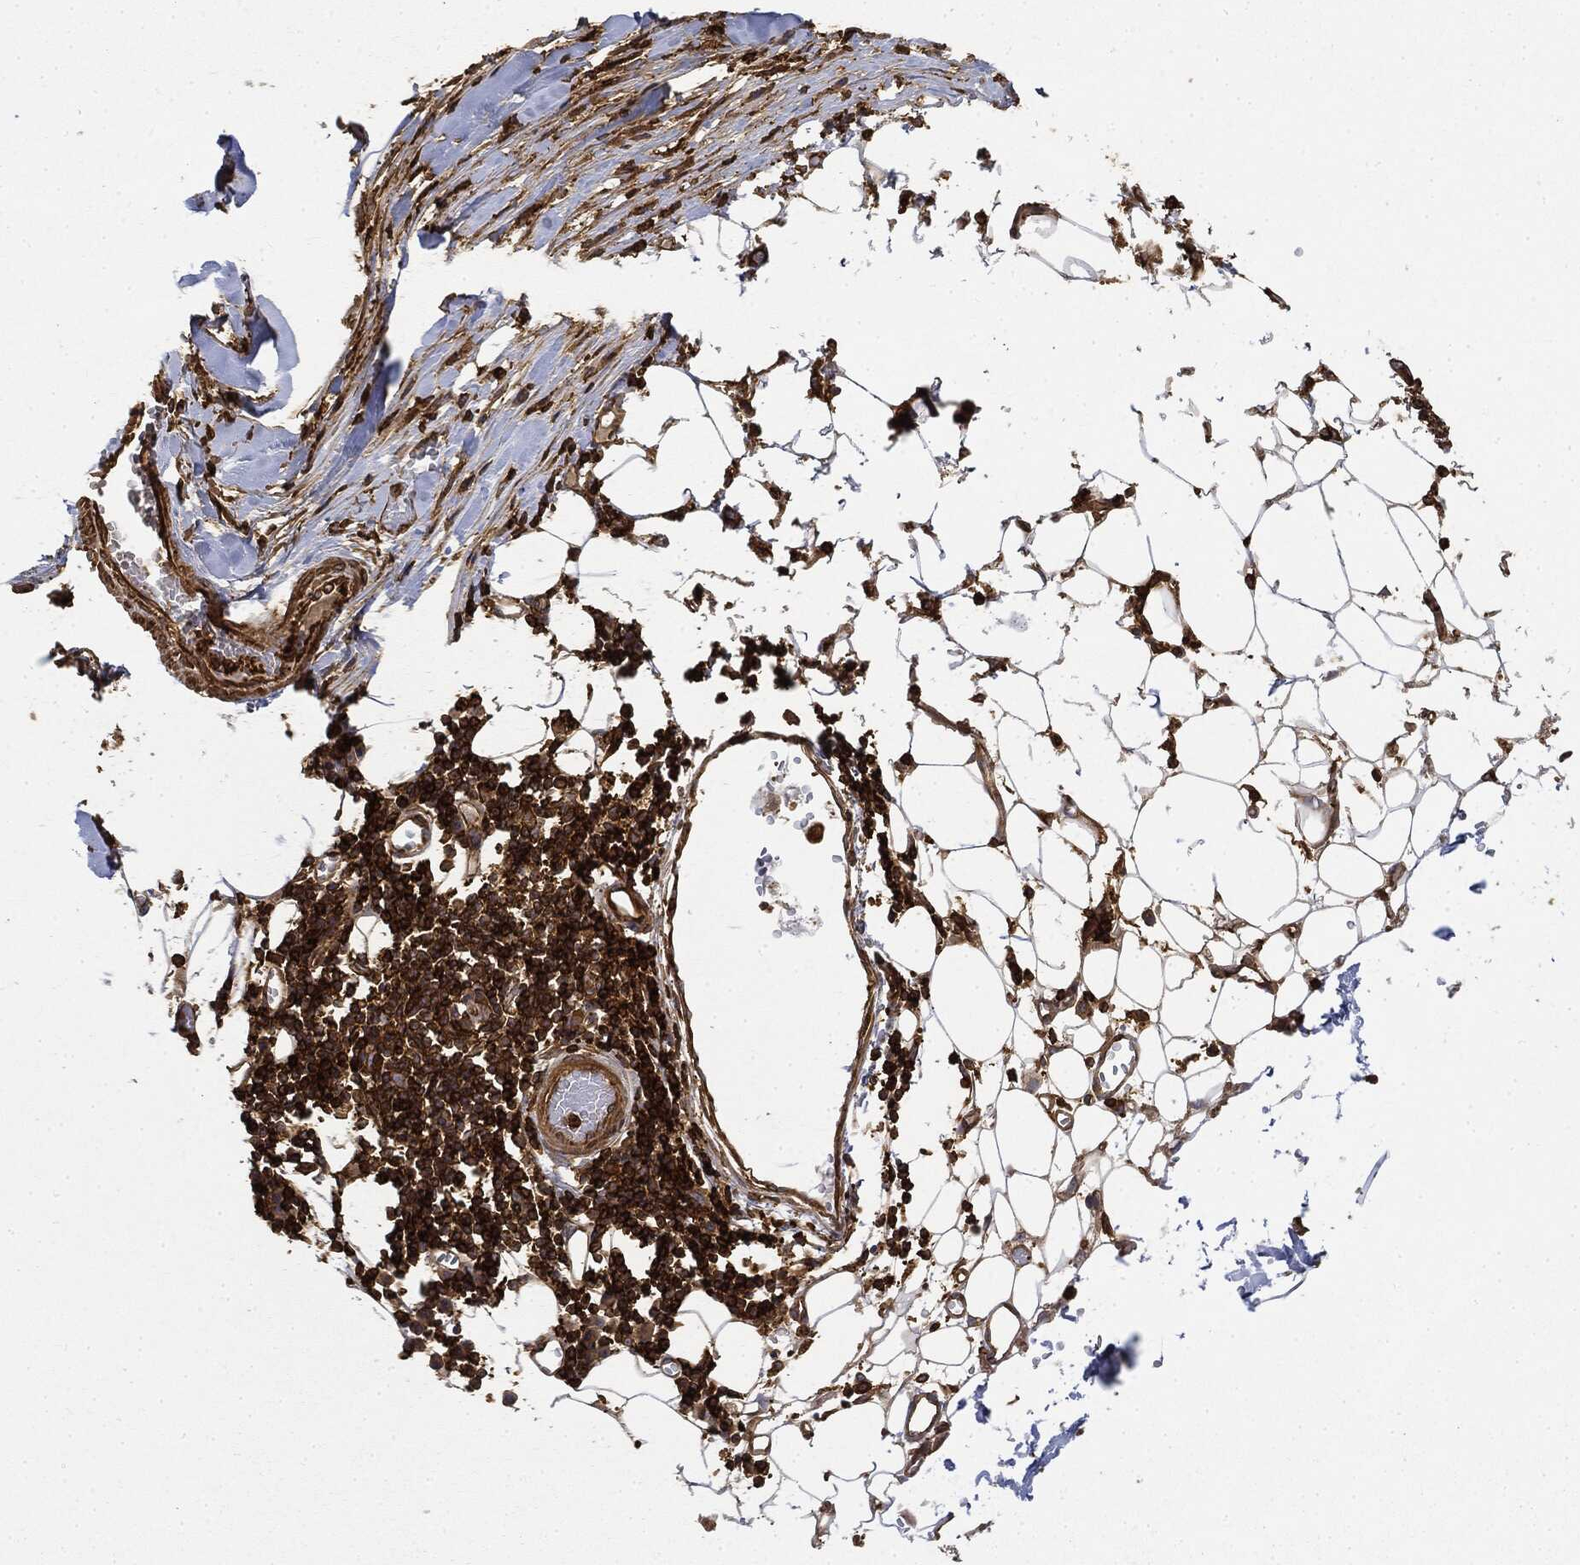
{"staining": {"intensity": "strong", "quantity": "25%-75%", "location": "cytoplasmic/membranous"}, "tissue": "melanoma", "cell_type": "Tumor cells", "image_type": "cancer", "snomed": [{"axis": "morphology", "description": "Malignant melanoma, Metastatic site"}, {"axis": "topography", "description": "Lymph node"}], "caption": "This is an image of immunohistochemistry staining of malignant melanoma (metastatic site), which shows strong positivity in the cytoplasmic/membranous of tumor cells.", "gene": "WDR1", "patient": {"sex": "male", "age": 50}}